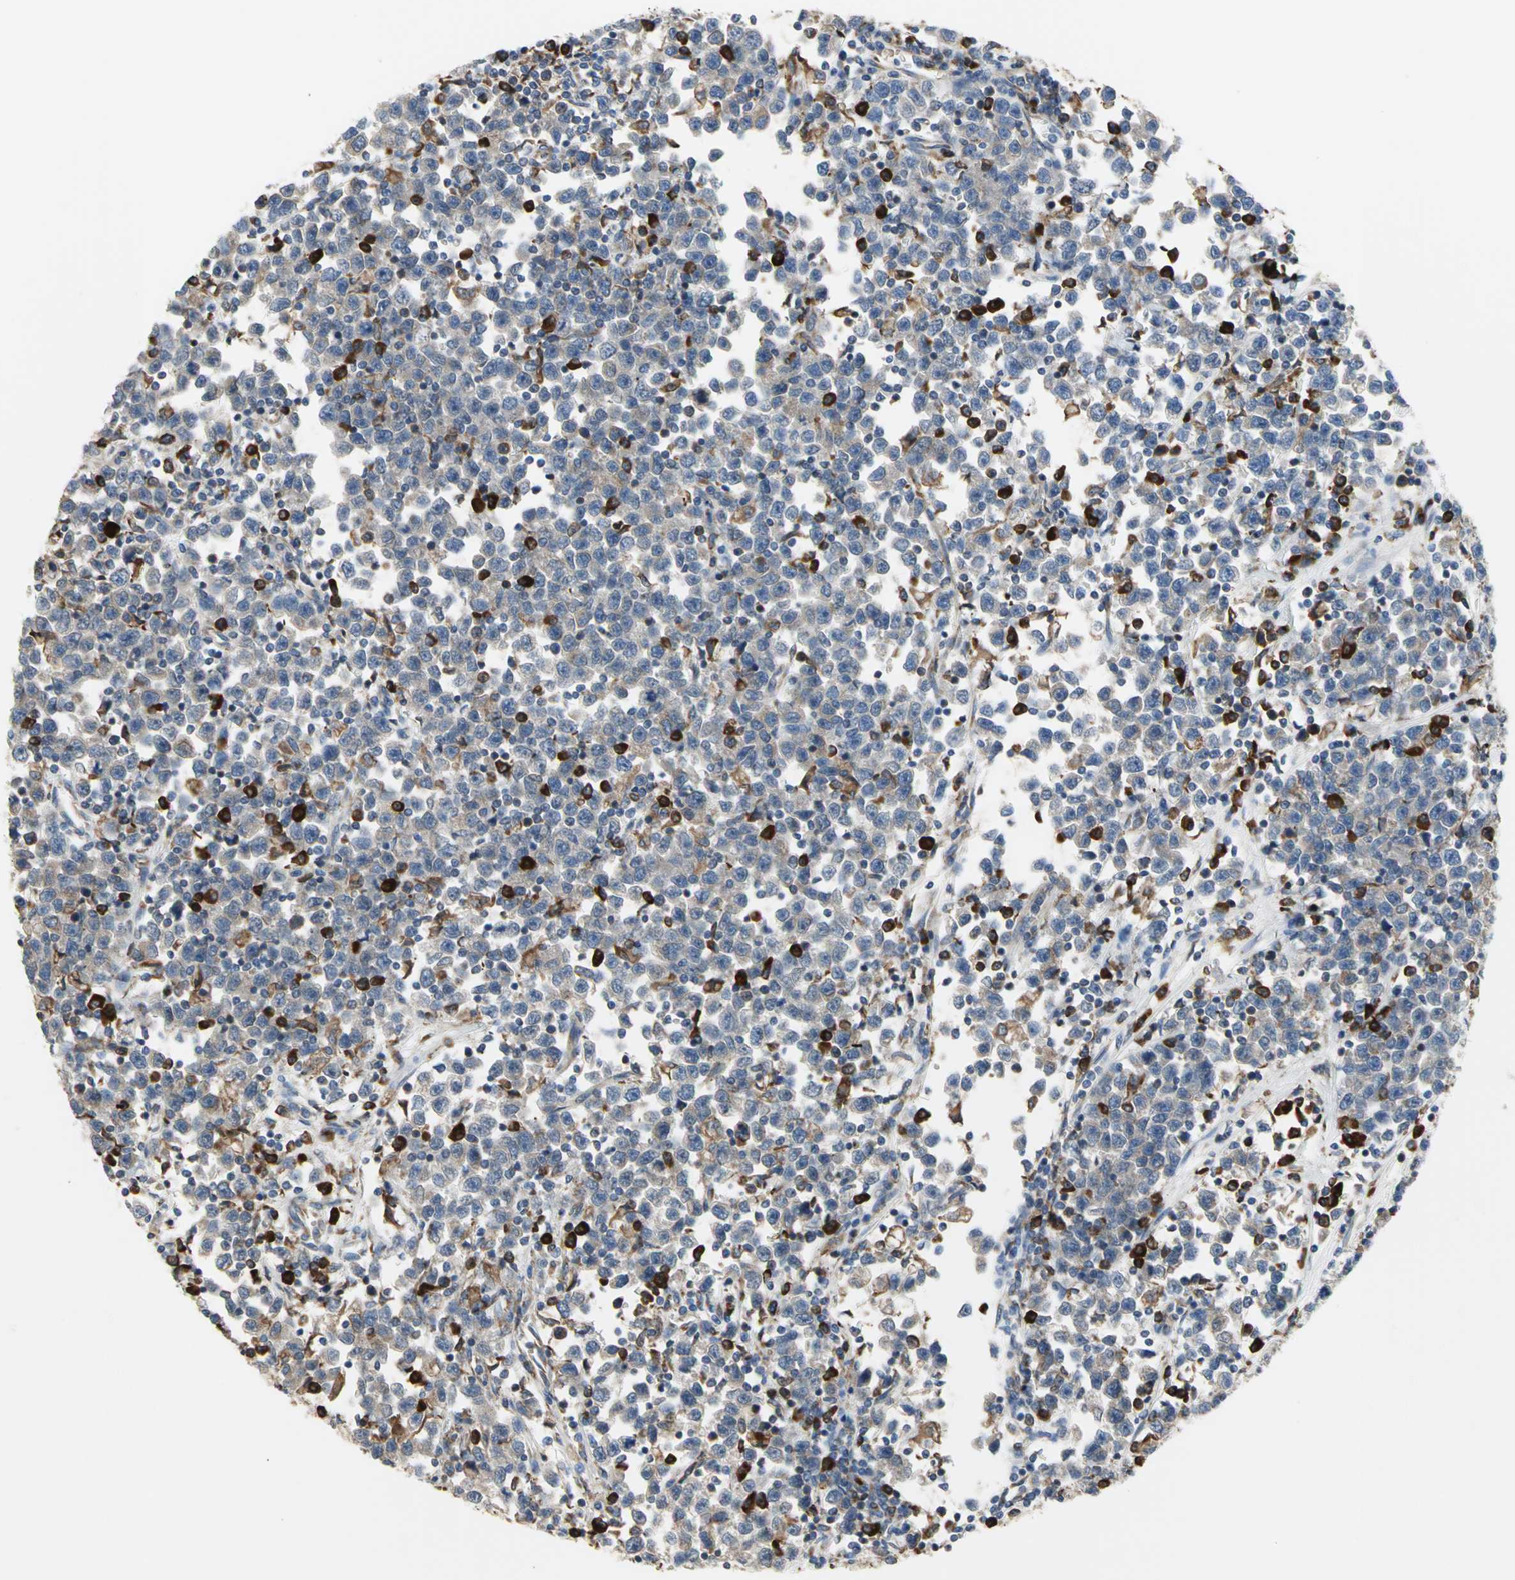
{"staining": {"intensity": "moderate", "quantity": "25%-75%", "location": "cytoplasmic/membranous"}, "tissue": "testis cancer", "cell_type": "Tumor cells", "image_type": "cancer", "snomed": [{"axis": "morphology", "description": "Seminoma, NOS"}, {"axis": "topography", "description": "Testis"}], "caption": "Moderate cytoplasmic/membranous expression for a protein is identified in approximately 25%-75% of tumor cells of testis seminoma using immunohistochemistry (IHC).", "gene": "SDF2L1", "patient": {"sex": "male", "age": 43}}